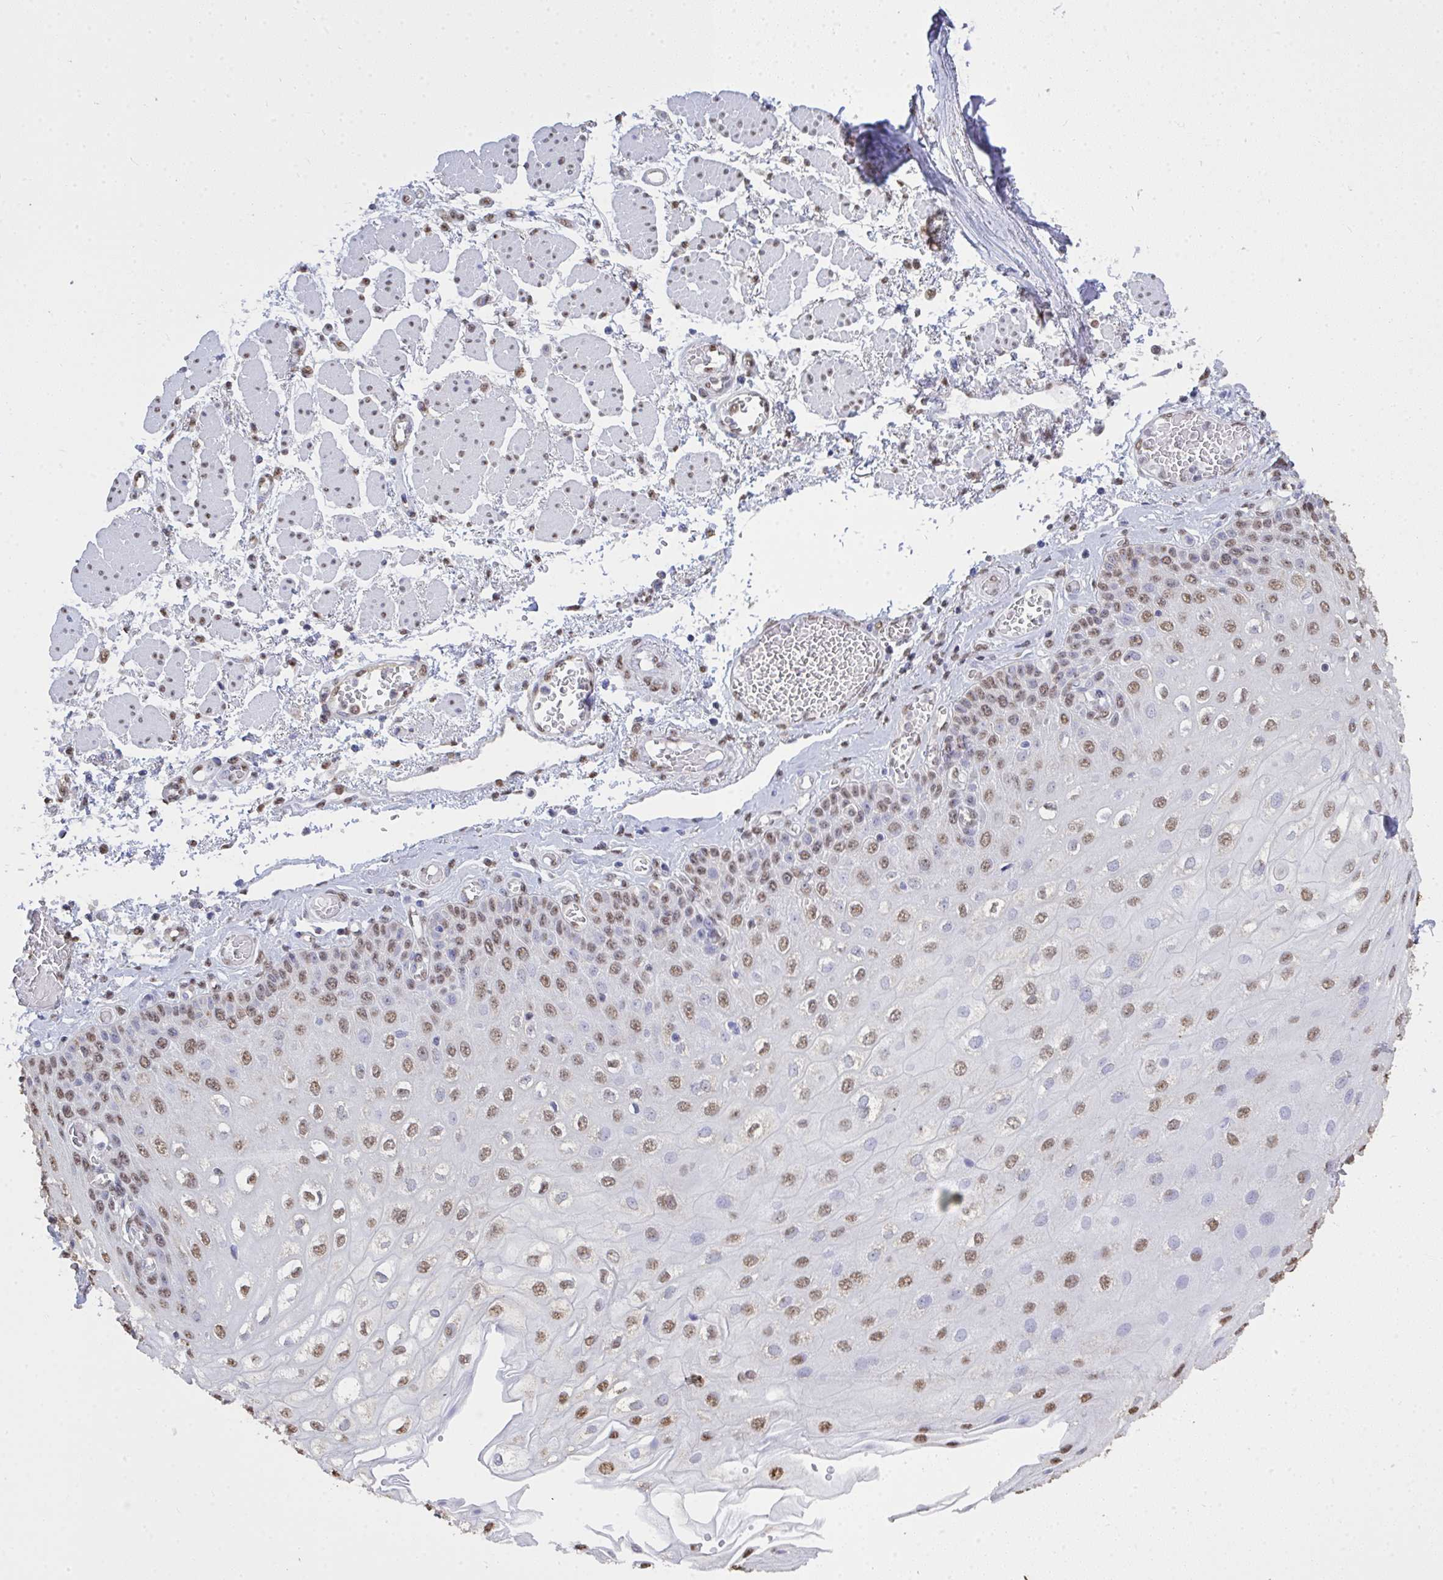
{"staining": {"intensity": "moderate", "quantity": "25%-75%", "location": "nuclear"}, "tissue": "esophagus", "cell_type": "Squamous epithelial cells", "image_type": "normal", "snomed": [{"axis": "morphology", "description": "Normal tissue, NOS"}, {"axis": "morphology", "description": "Adenocarcinoma, NOS"}, {"axis": "topography", "description": "Esophagus"}], "caption": "IHC (DAB (3,3'-diaminobenzidine)) staining of benign human esophagus exhibits moderate nuclear protein positivity in about 25%-75% of squamous epithelial cells. (Stains: DAB (3,3'-diaminobenzidine) in brown, nuclei in blue, Microscopy: brightfield microscopy at high magnification).", "gene": "SEMA6B", "patient": {"sex": "male", "age": 81}}